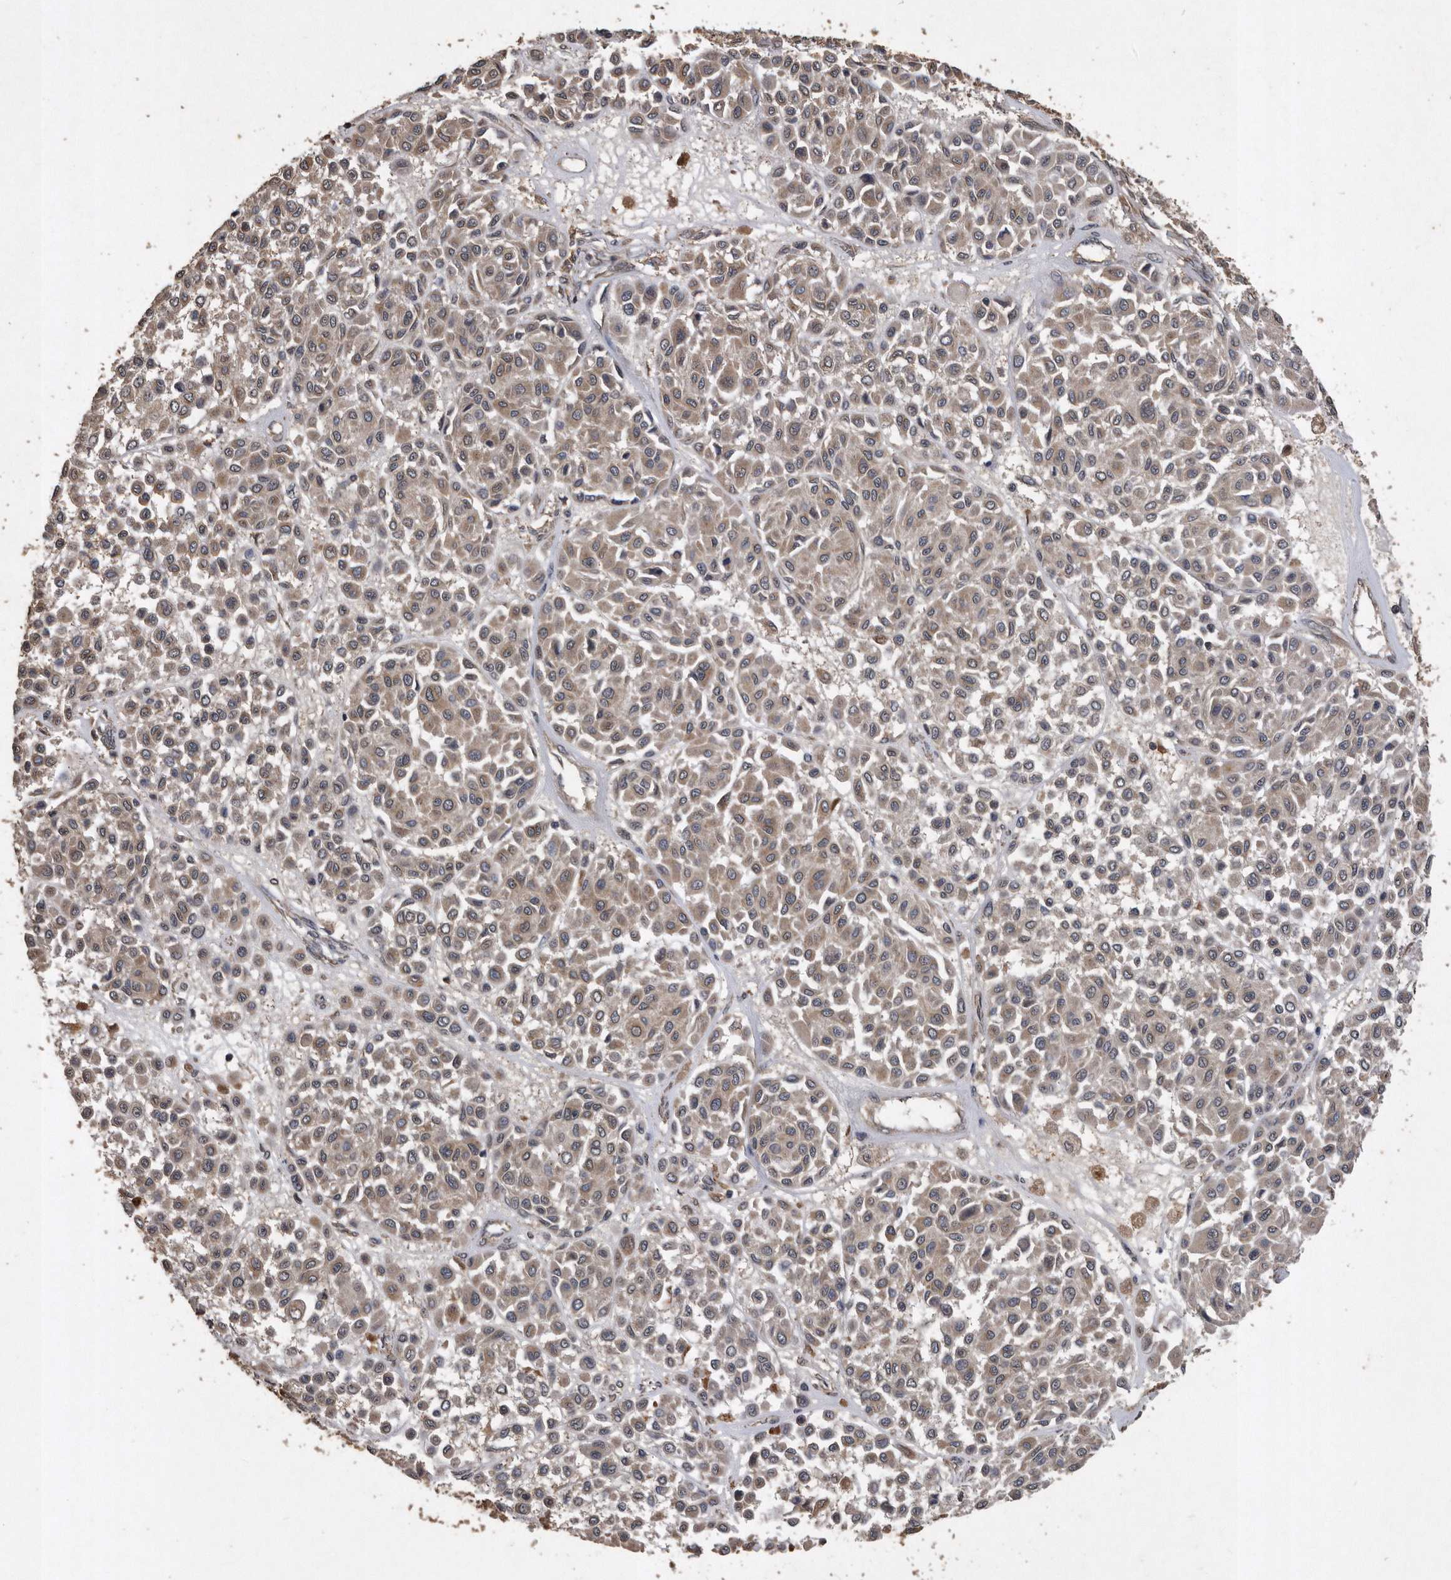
{"staining": {"intensity": "weak", "quantity": ">75%", "location": "cytoplasmic/membranous"}, "tissue": "melanoma", "cell_type": "Tumor cells", "image_type": "cancer", "snomed": [{"axis": "morphology", "description": "Malignant melanoma, Metastatic site"}, {"axis": "topography", "description": "Soft tissue"}], "caption": "Weak cytoplasmic/membranous expression is seen in approximately >75% of tumor cells in melanoma. The staining was performed using DAB to visualize the protein expression in brown, while the nuclei were stained in blue with hematoxylin (Magnification: 20x).", "gene": "NRBP1", "patient": {"sex": "male", "age": 41}}